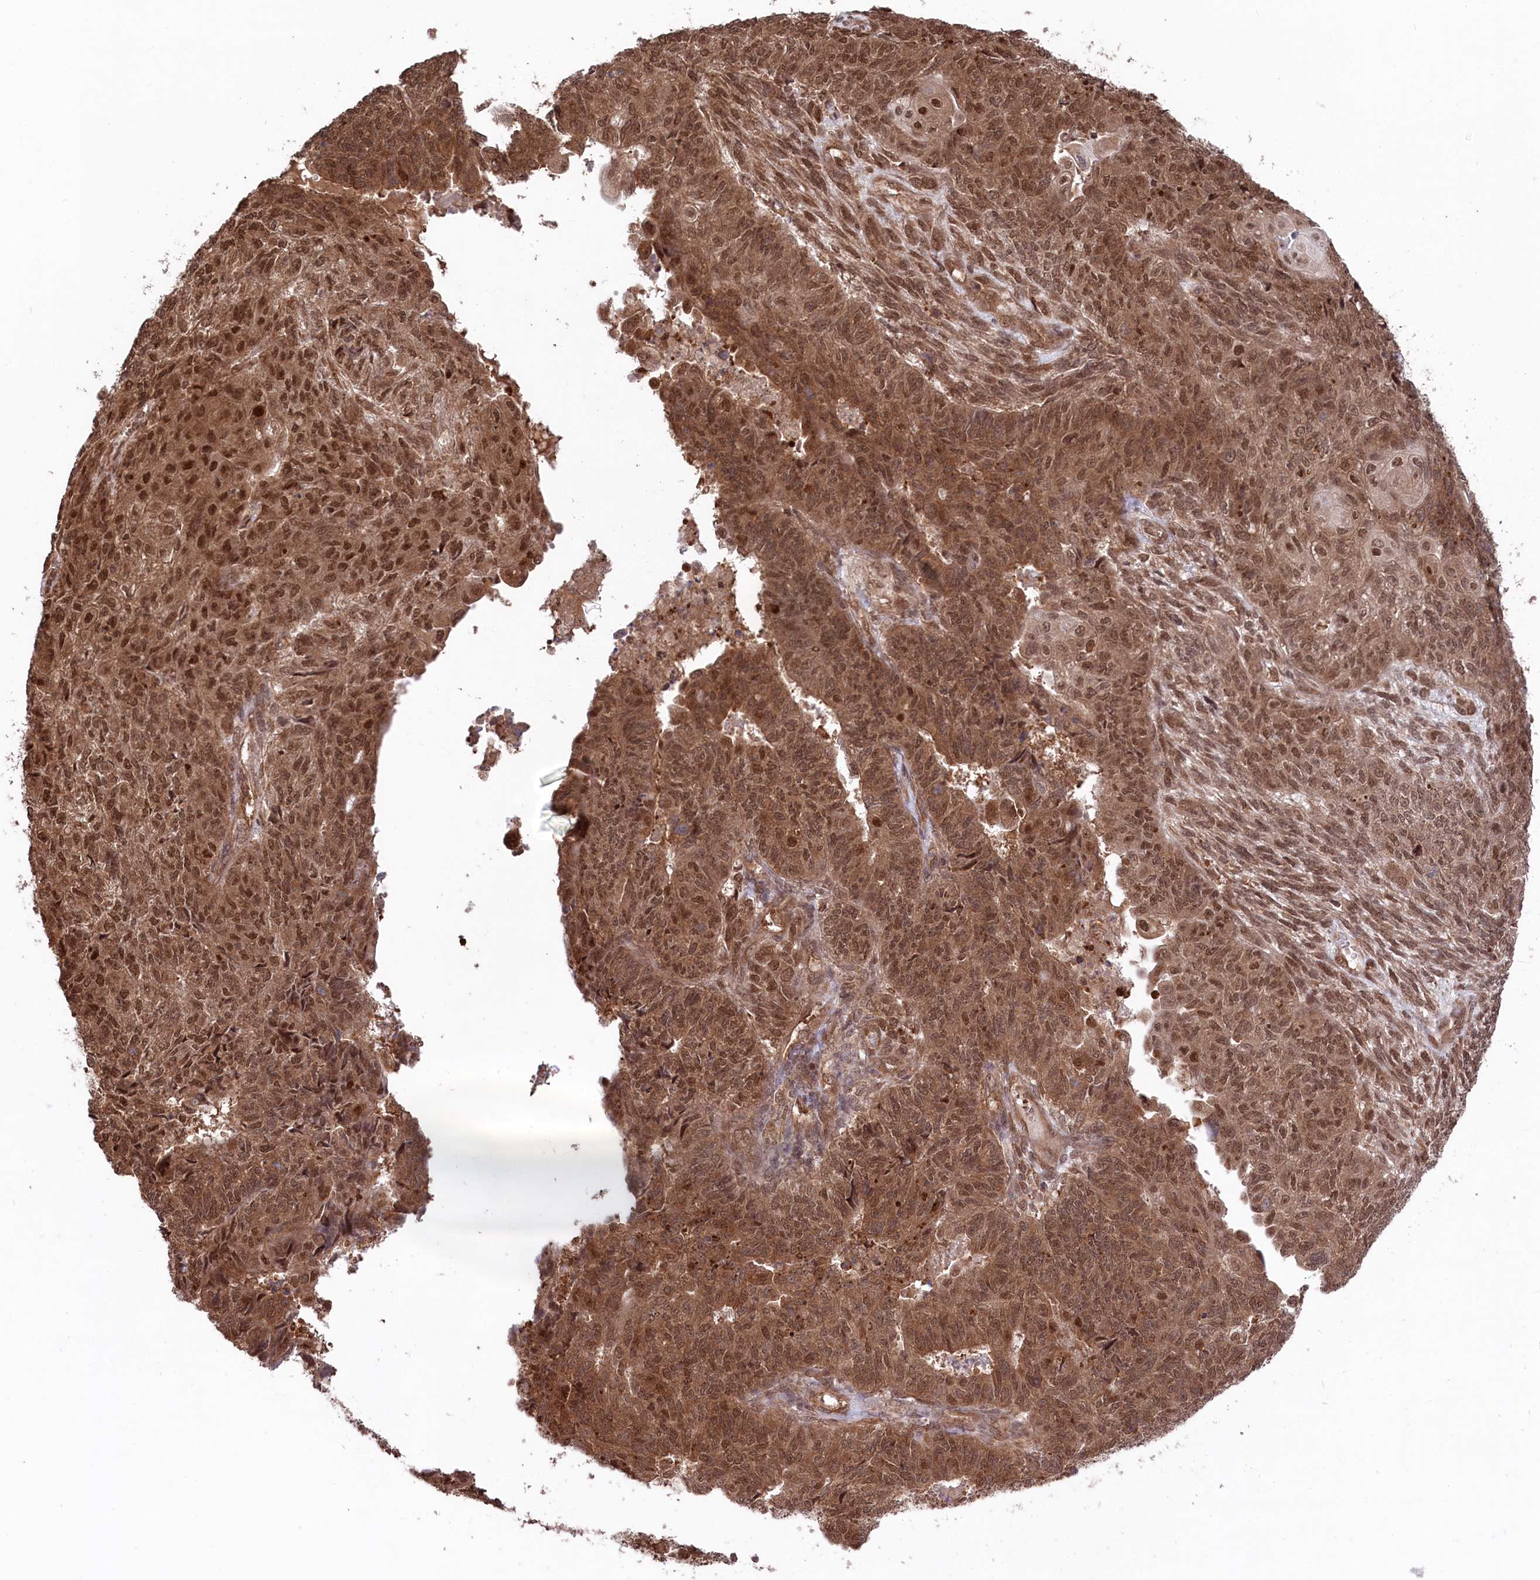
{"staining": {"intensity": "strong", "quantity": ">75%", "location": "cytoplasmic/membranous,nuclear"}, "tissue": "endometrial cancer", "cell_type": "Tumor cells", "image_type": "cancer", "snomed": [{"axis": "morphology", "description": "Adenocarcinoma, NOS"}, {"axis": "topography", "description": "Endometrium"}], "caption": "Protein staining demonstrates strong cytoplasmic/membranous and nuclear expression in about >75% of tumor cells in adenocarcinoma (endometrial). The staining is performed using DAB brown chromogen to label protein expression. The nuclei are counter-stained blue using hematoxylin.", "gene": "PSMA1", "patient": {"sex": "female", "age": 32}}